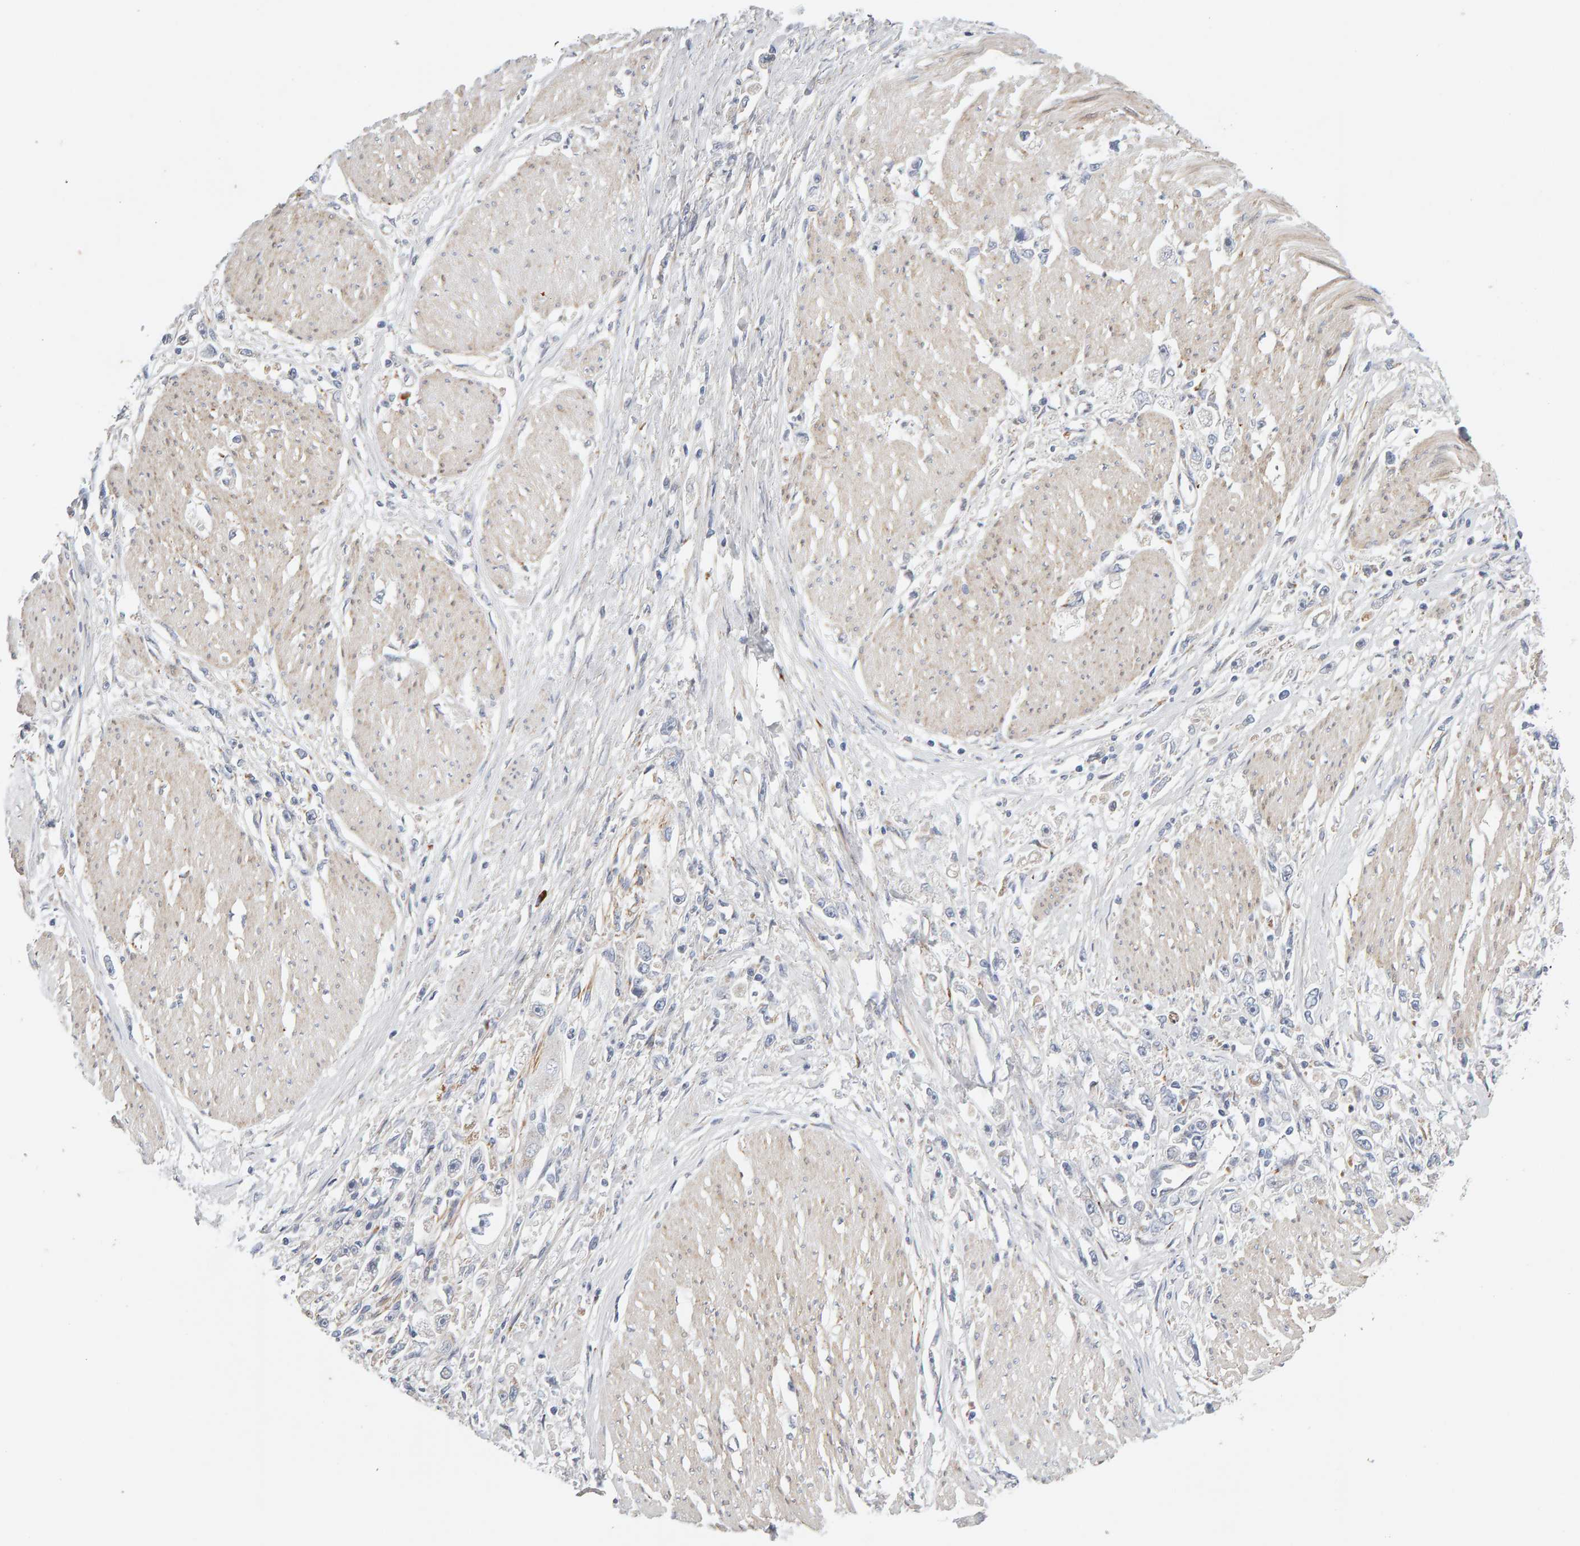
{"staining": {"intensity": "negative", "quantity": "none", "location": "none"}, "tissue": "stomach cancer", "cell_type": "Tumor cells", "image_type": "cancer", "snomed": [{"axis": "morphology", "description": "Adenocarcinoma, NOS"}, {"axis": "topography", "description": "Stomach"}], "caption": "A histopathology image of stomach cancer stained for a protein reveals no brown staining in tumor cells.", "gene": "ENGASE", "patient": {"sex": "female", "age": 59}}